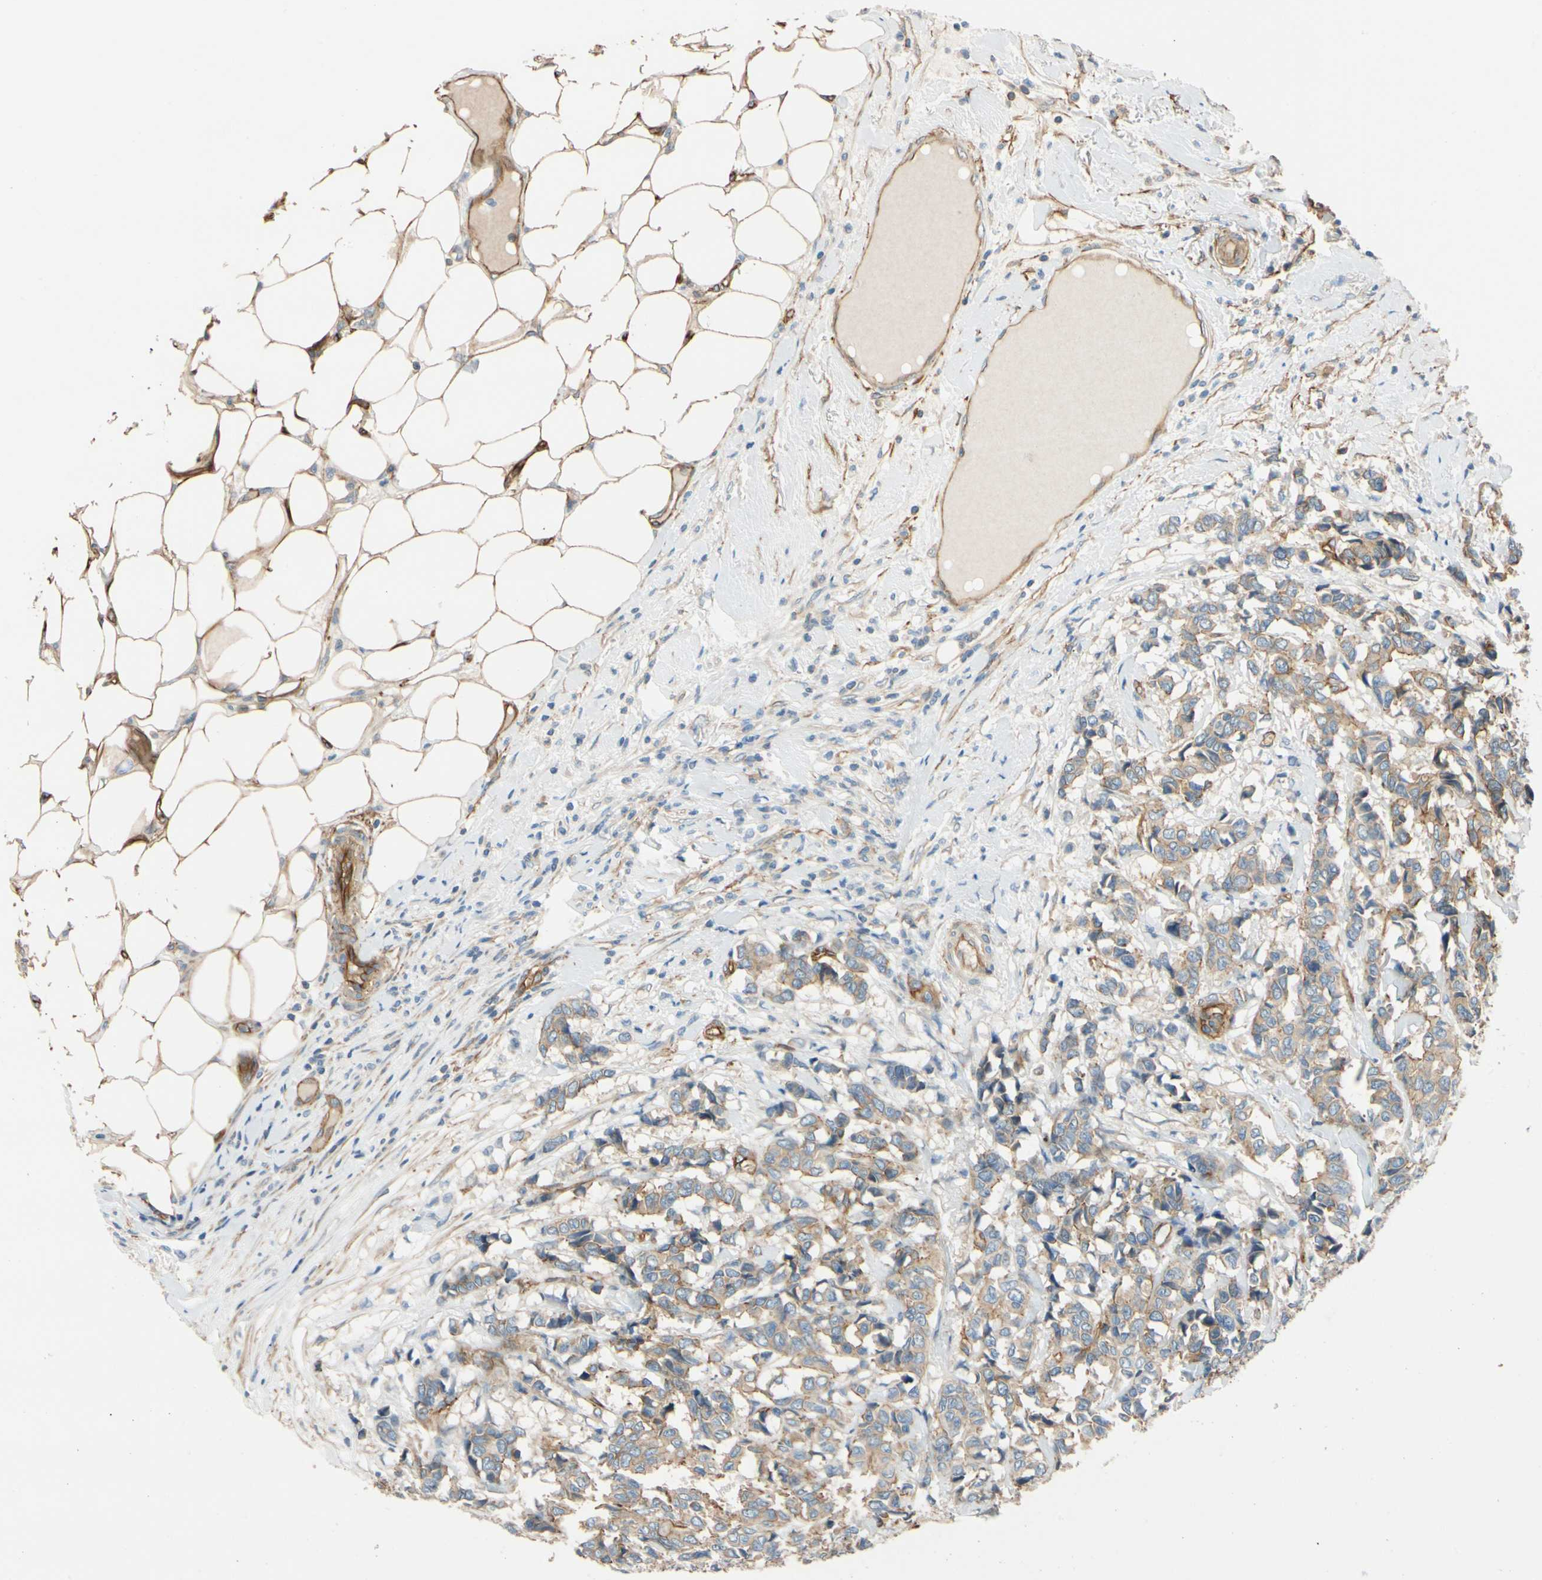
{"staining": {"intensity": "weak", "quantity": ">75%", "location": "cytoplasmic/membranous"}, "tissue": "breast cancer", "cell_type": "Tumor cells", "image_type": "cancer", "snomed": [{"axis": "morphology", "description": "Duct carcinoma"}, {"axis": "topography", "description": "Breast"}], "caption": "Invasive ductal carcinoma (breast) tissue demonstrates weak cytoplasmic/membranous staining in about >75% of tumor cells, visualized by immunohistochemistry. (DAB (3,3'-diaminobenzidine) IHC with brightfield microscopy, high magnification).", "gene": "SPTAN1", "patient": {"sex": "female", "age": 87}}